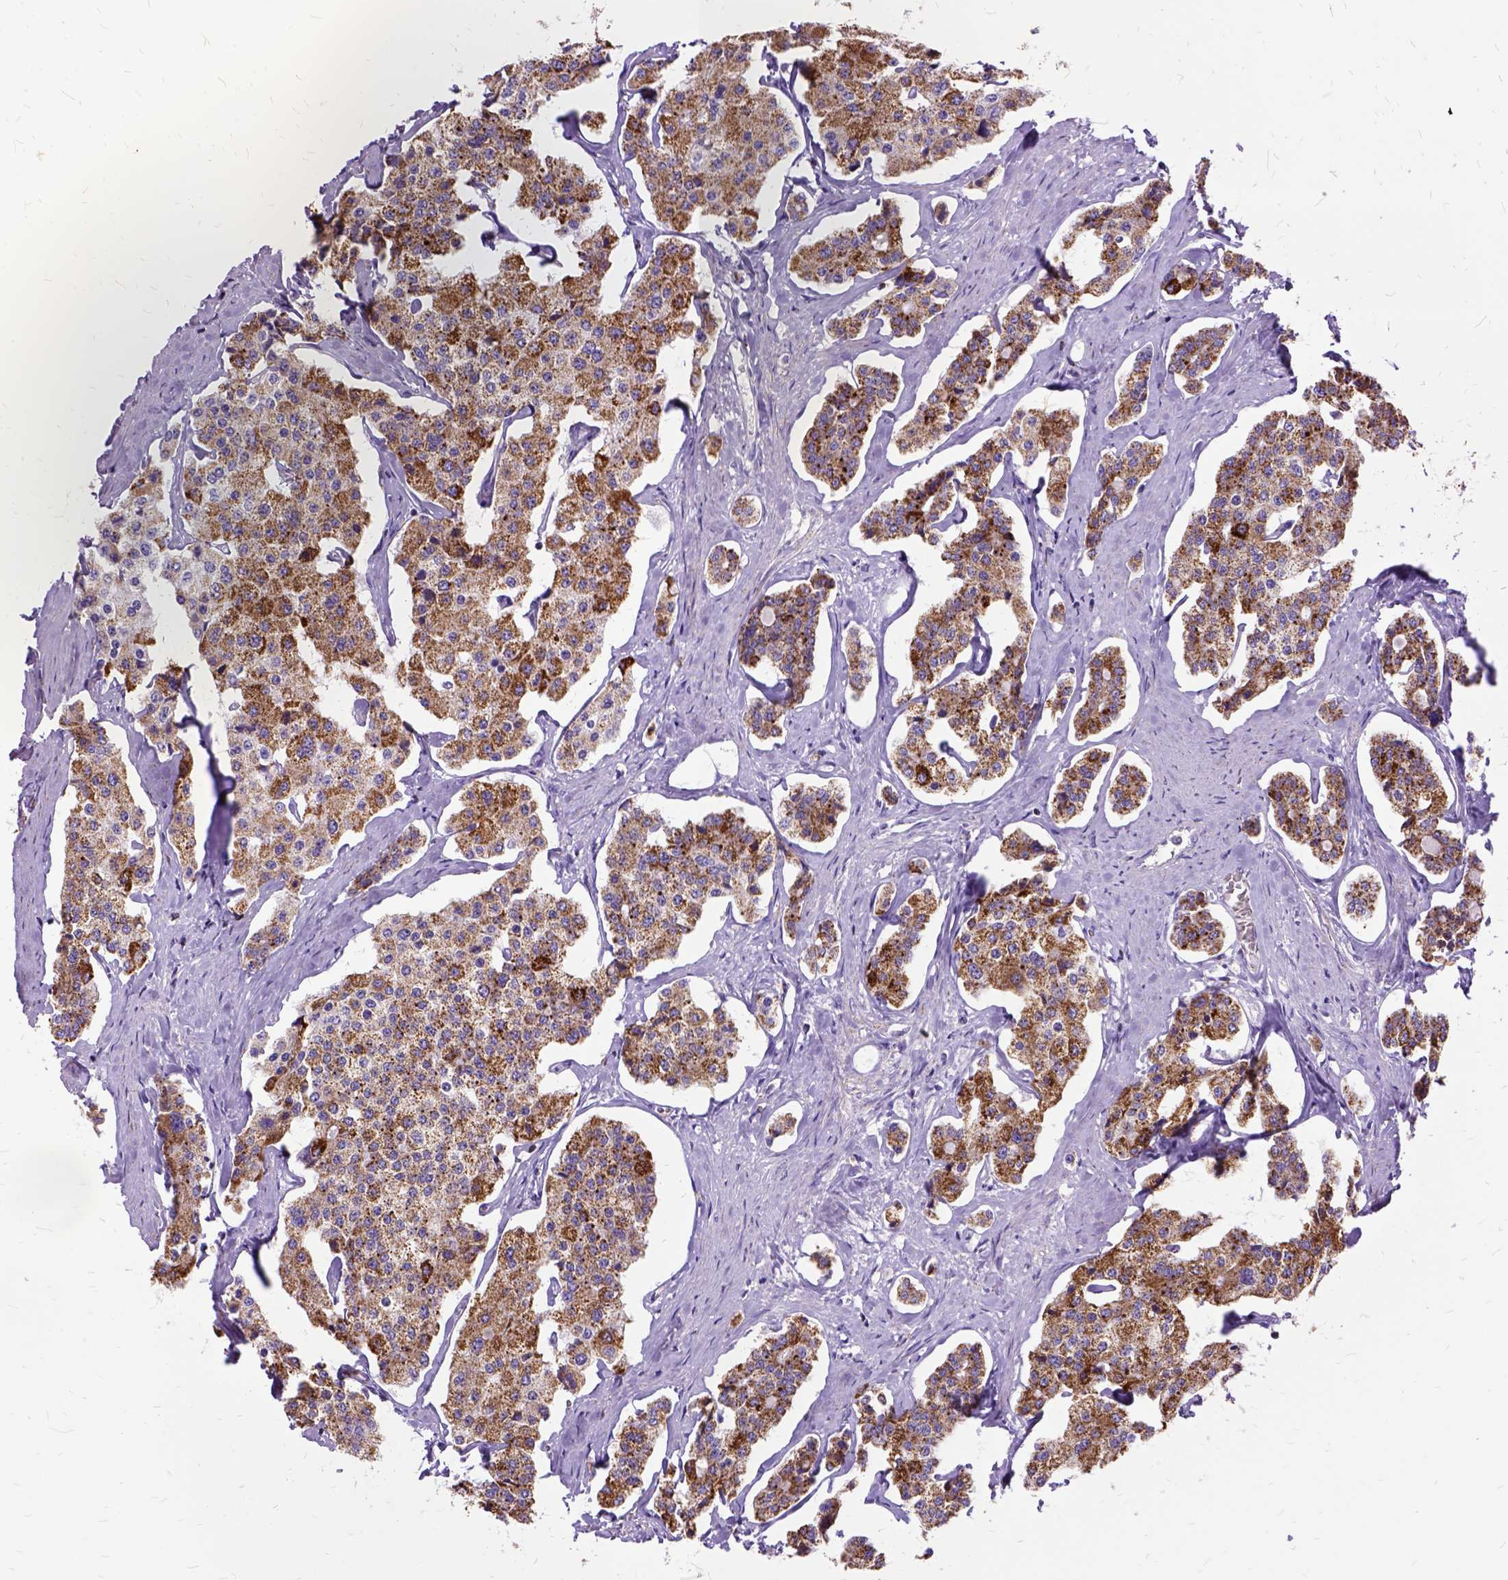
{"staining": {"intensity": "strong", "quantity": "25%-75%", "location": "cytoplasmic/membranous"}, "tissue": "carcinoid", "cell_type": "Tumor cells", "image_type": "cancer", "snomed": [{"axis": "morphology", "description": "Carcinoid, malignant, NOS"}, {"axis": "topography", "description": "Small intestine"}], "caption": "Immunohistochemical staining of carcinoid (malignant) shows high levels of strong cytoplasmic/membranous protein positivity in approximately 25%-75% of tumor cells. (Stains: DAB in brown, nuclei in blue, Microscopy: brightfield microscopy at high magnification).", "gene": "OXCT1", "patient": {"sex": "female", "age": 65}}